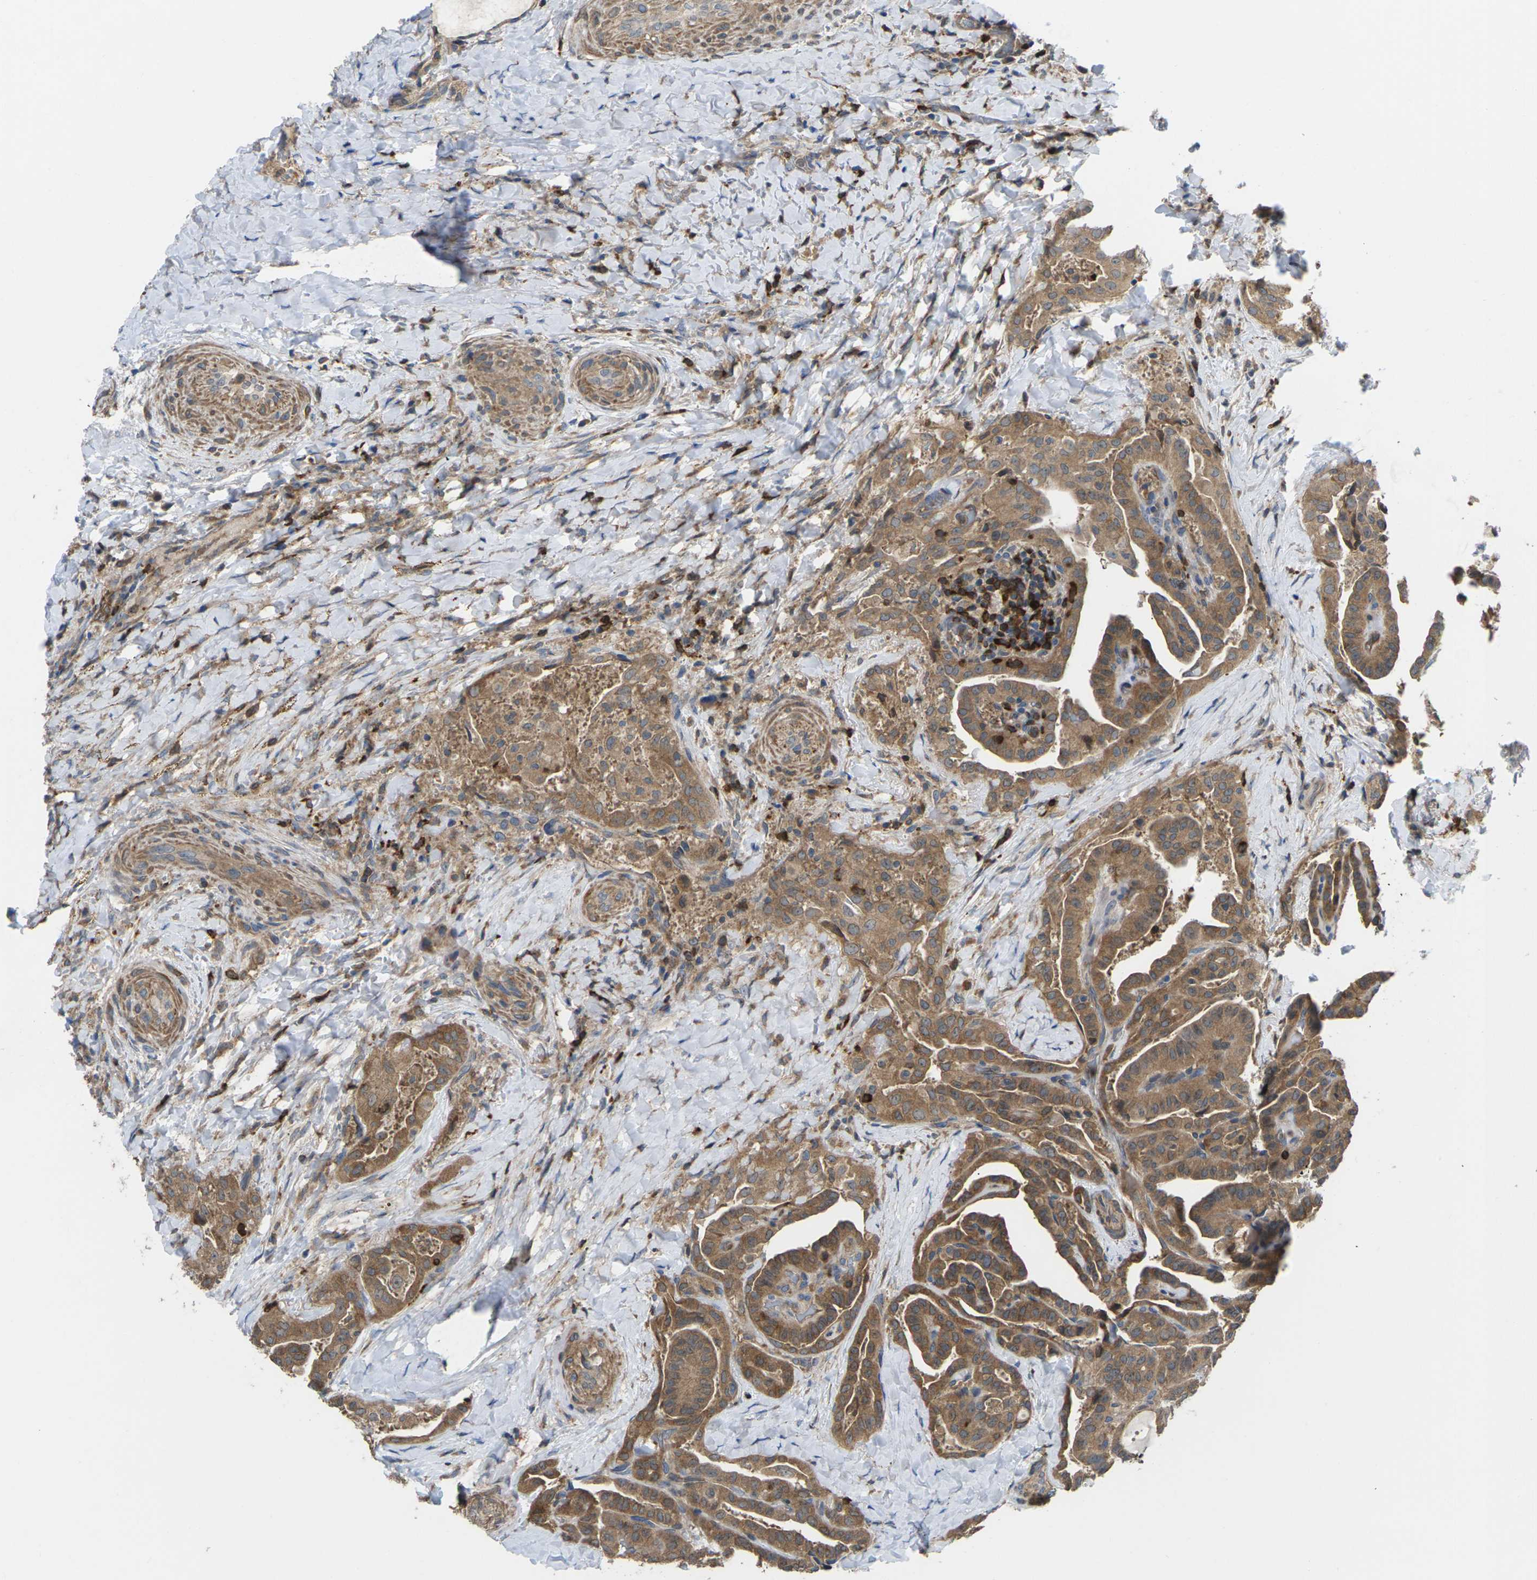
{"staining": {"intensity": "moderate", "quantity": ">75%", "location": "cytoplasmic/membranous"}, "tissue": "thyroid cancer", "cell_type": "Tumor cells", "image_type": "cancer", "snomed": [{"axis": "morphology", "description": "Papillary adenocarcinoma, NOS"}, {"axis": "topography", "description": "Thyroid gland"}], "caption": "This image demonstrates IHC staining of thyroid cancer, with medium moderate cytoplasmic/membranous positivity in about >75% of tumor cells.", "gene": "TIAM1", "patient": {"sex": "male", "age": 77}}